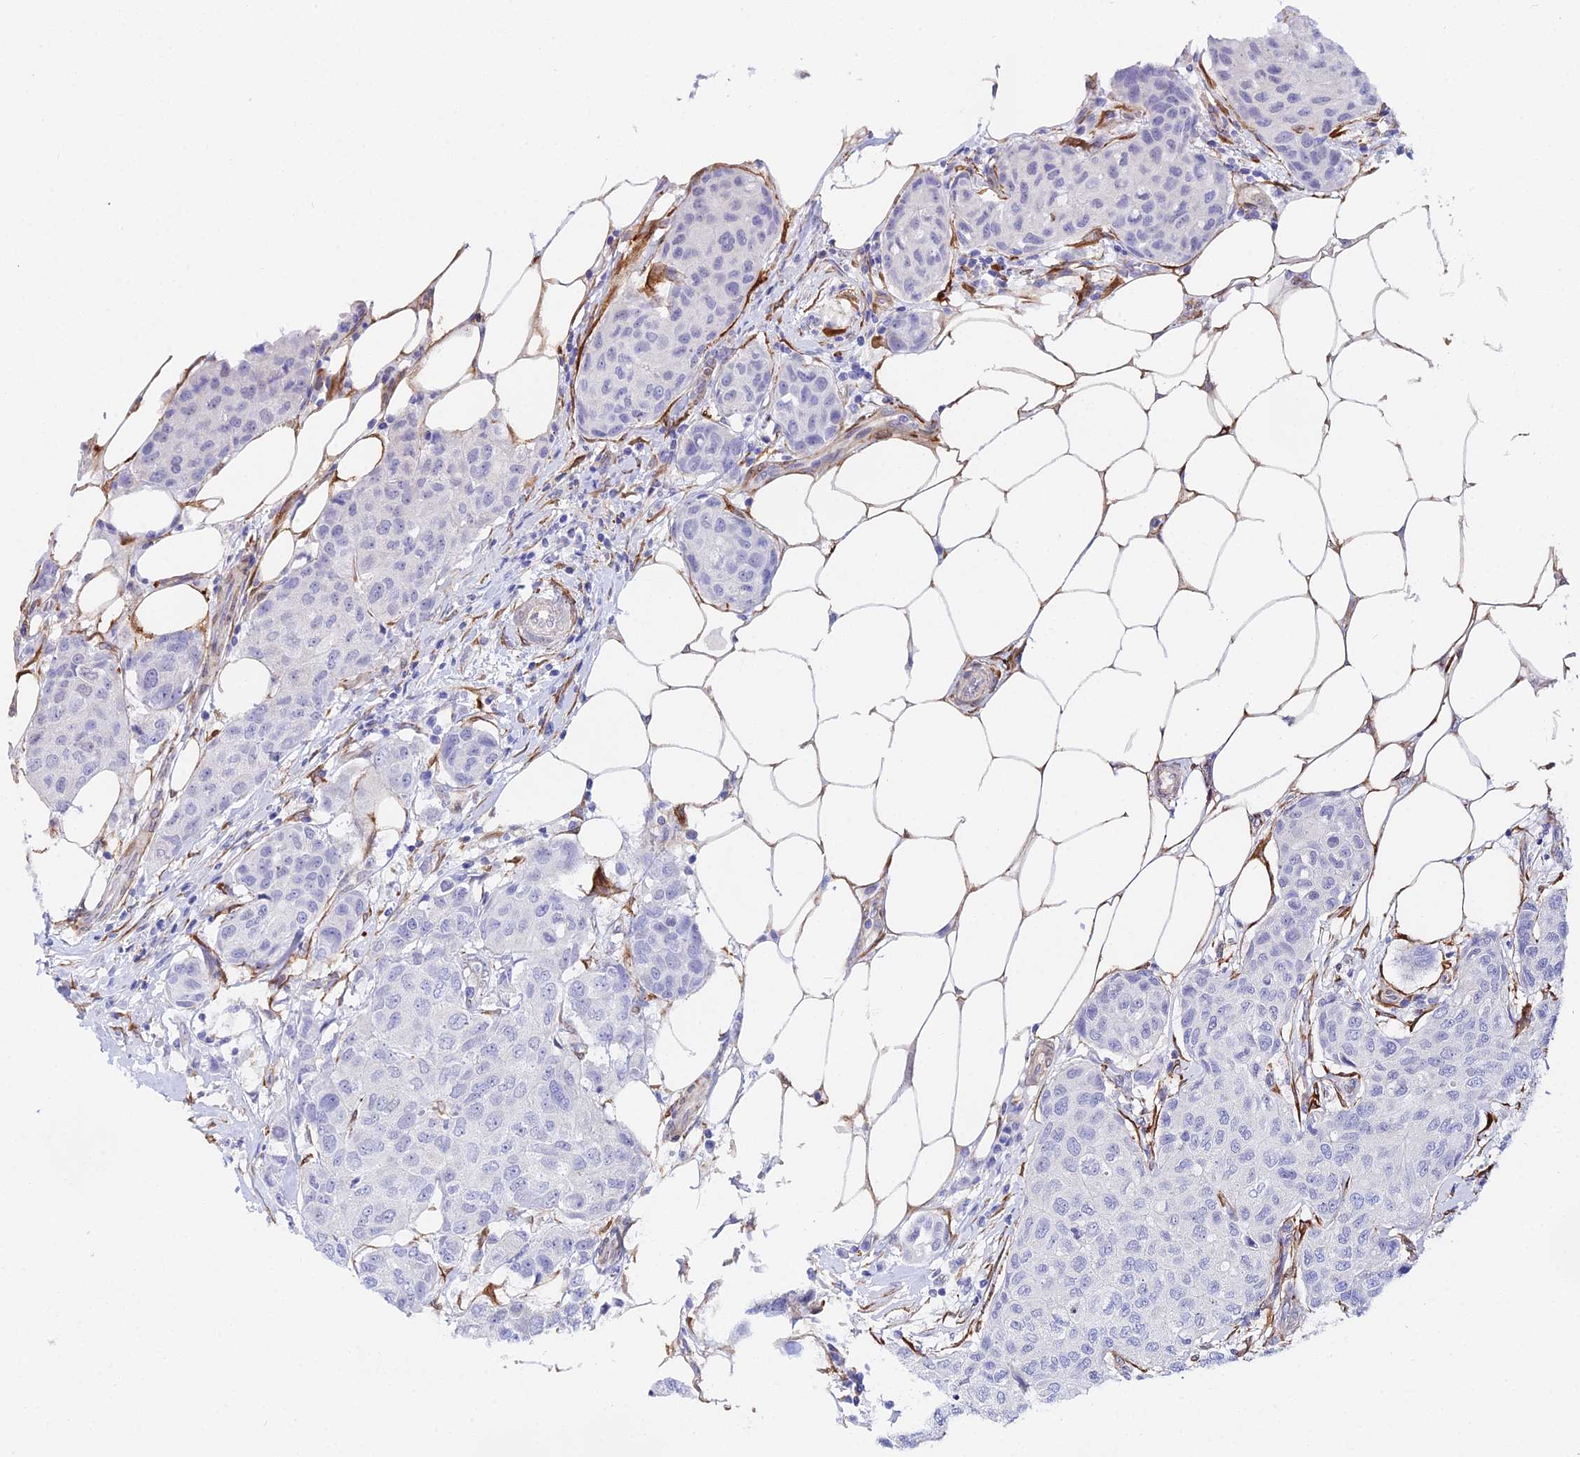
{"staining": {"intensity": "negative", "quantity": "none", "location": "none"}, "tissue": "breast cancer", "cell_type": "Tumor cells", "image_type": "cancer", "snomed": [{"axis": "morphology", "description": "Duct carcinoma"}, {"axis": "topography", "description": "Breast"}], "caption": "Infiltrating ductal carcinoma (breast) was stained to show a protein in brown. There is no significant staining in tumor cells.", "gene": "MXRA7", "patient": {"sex": "female", "age": 80}}